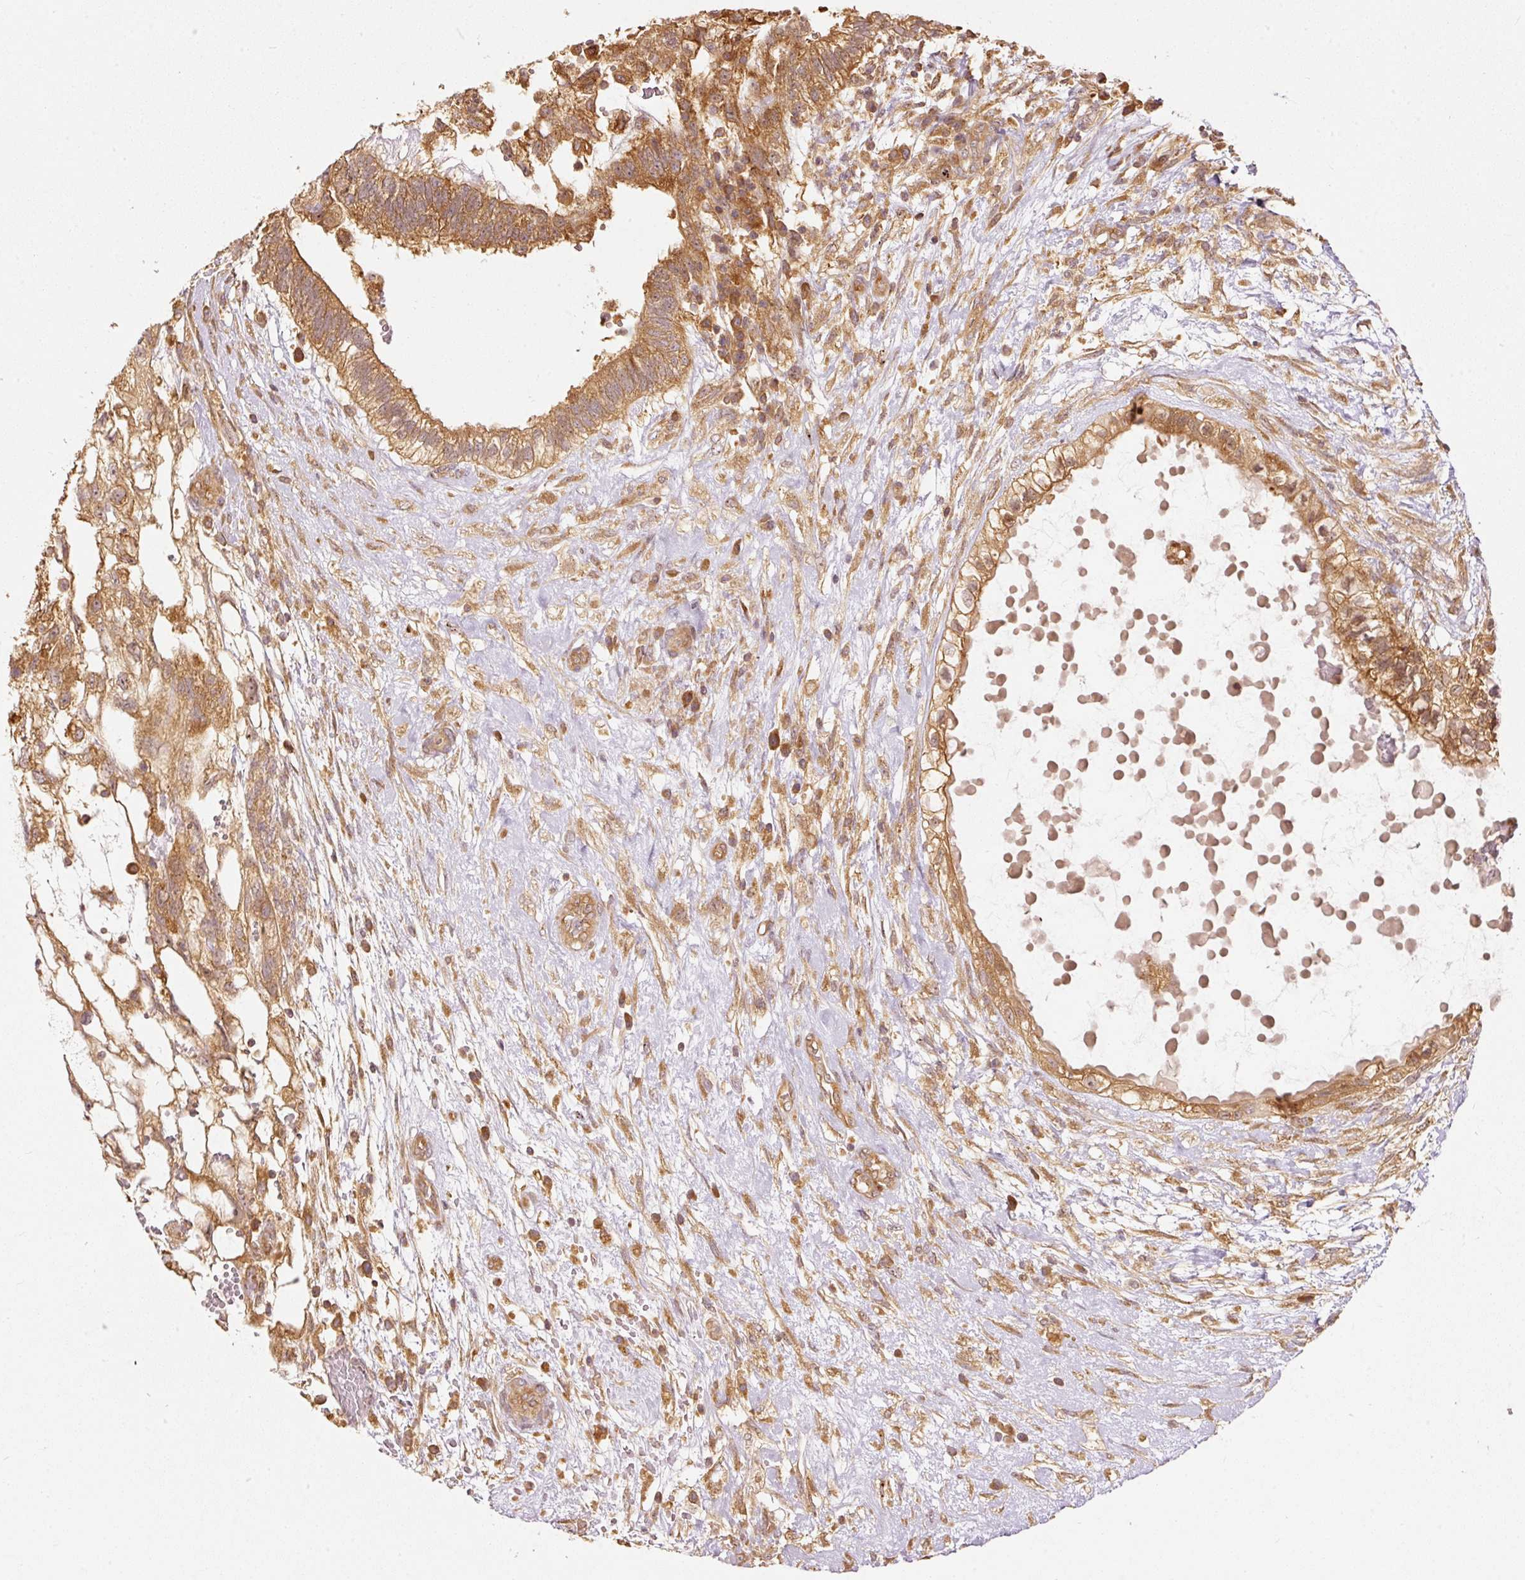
{"staining": {"intensity": "moderate", "quantity": ">75%", "location": "cytoplasmic/membranous"}, "tissue": "testis cancer", "cell_type": "Tumor cells", "image_type": "cancer", "snomed": [{"axis": "morphology", "description": "Normal tissue, NOS"}, {"axis": "morphology", "description": "Carcinoma, Embryonal, NOS"}, {"axis": "topography", "description": "Testis"}], "caption": "This micrograph demonstrates immunohistochemistry (IHC) staining of human testis embryonal carcinoma, with medium moderate cytoplasmic/membranous staining in approximately >75% of tumor cells.", "gene": "EIF3B", "patient": {"sex": "male", "age": 32}}